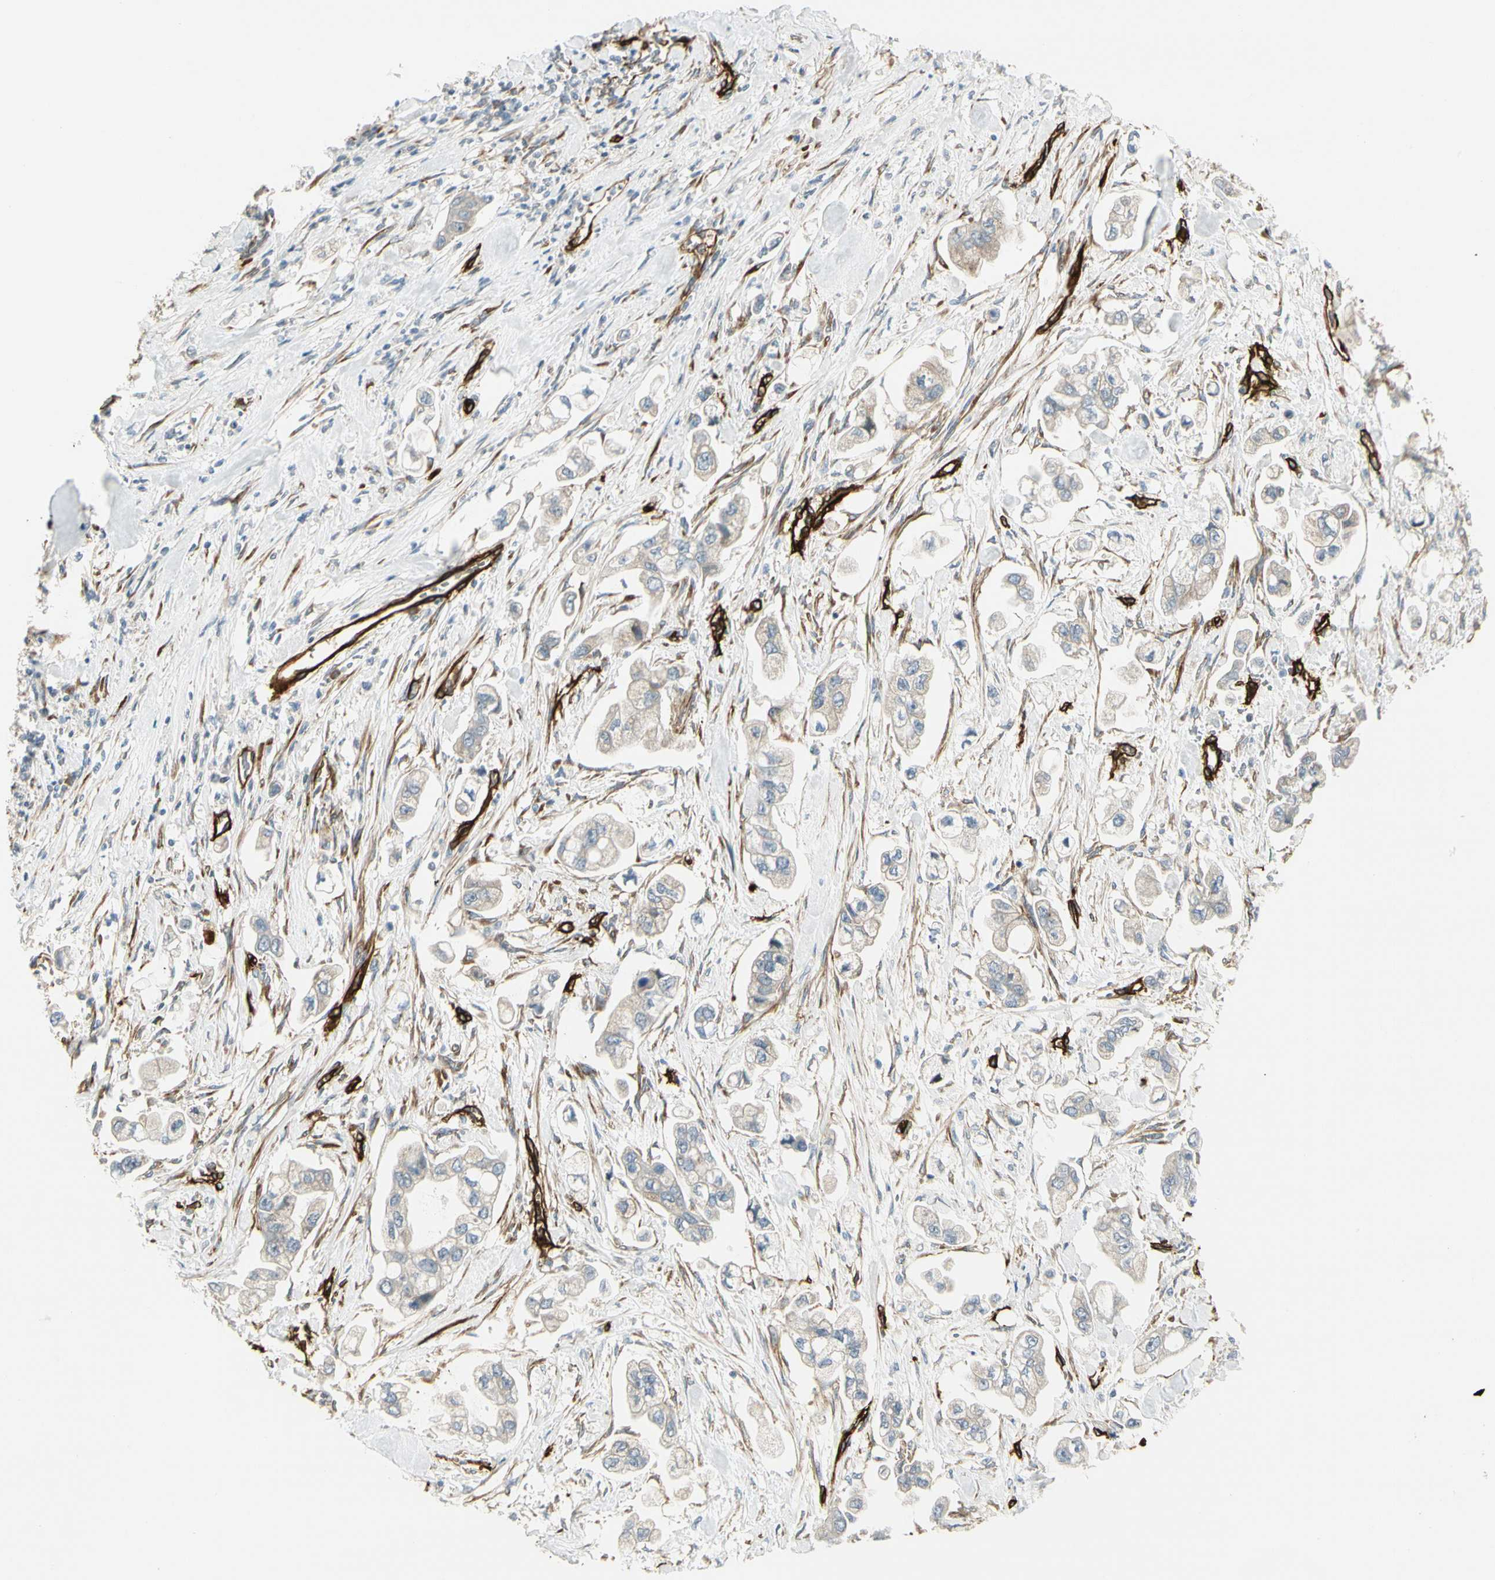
{"staining": {"intensity": "negative", "quantity": "none", "location": "none"}, "tissue": "stomach cancer", "cell_type": "Tumor cells", "image_type": "cancer", "snomed": [{"axis": "morphology", "description": "Adenocarcinoma, NOS"}, {"axis": "topography", "description": "Stomach"}], "caption": "The histopathology image reveals no staining of tumor cells in stomach cancer (adenocarcinoma).", "gene": "MCAM", "patient": {"sex": "male", "age": 62}}